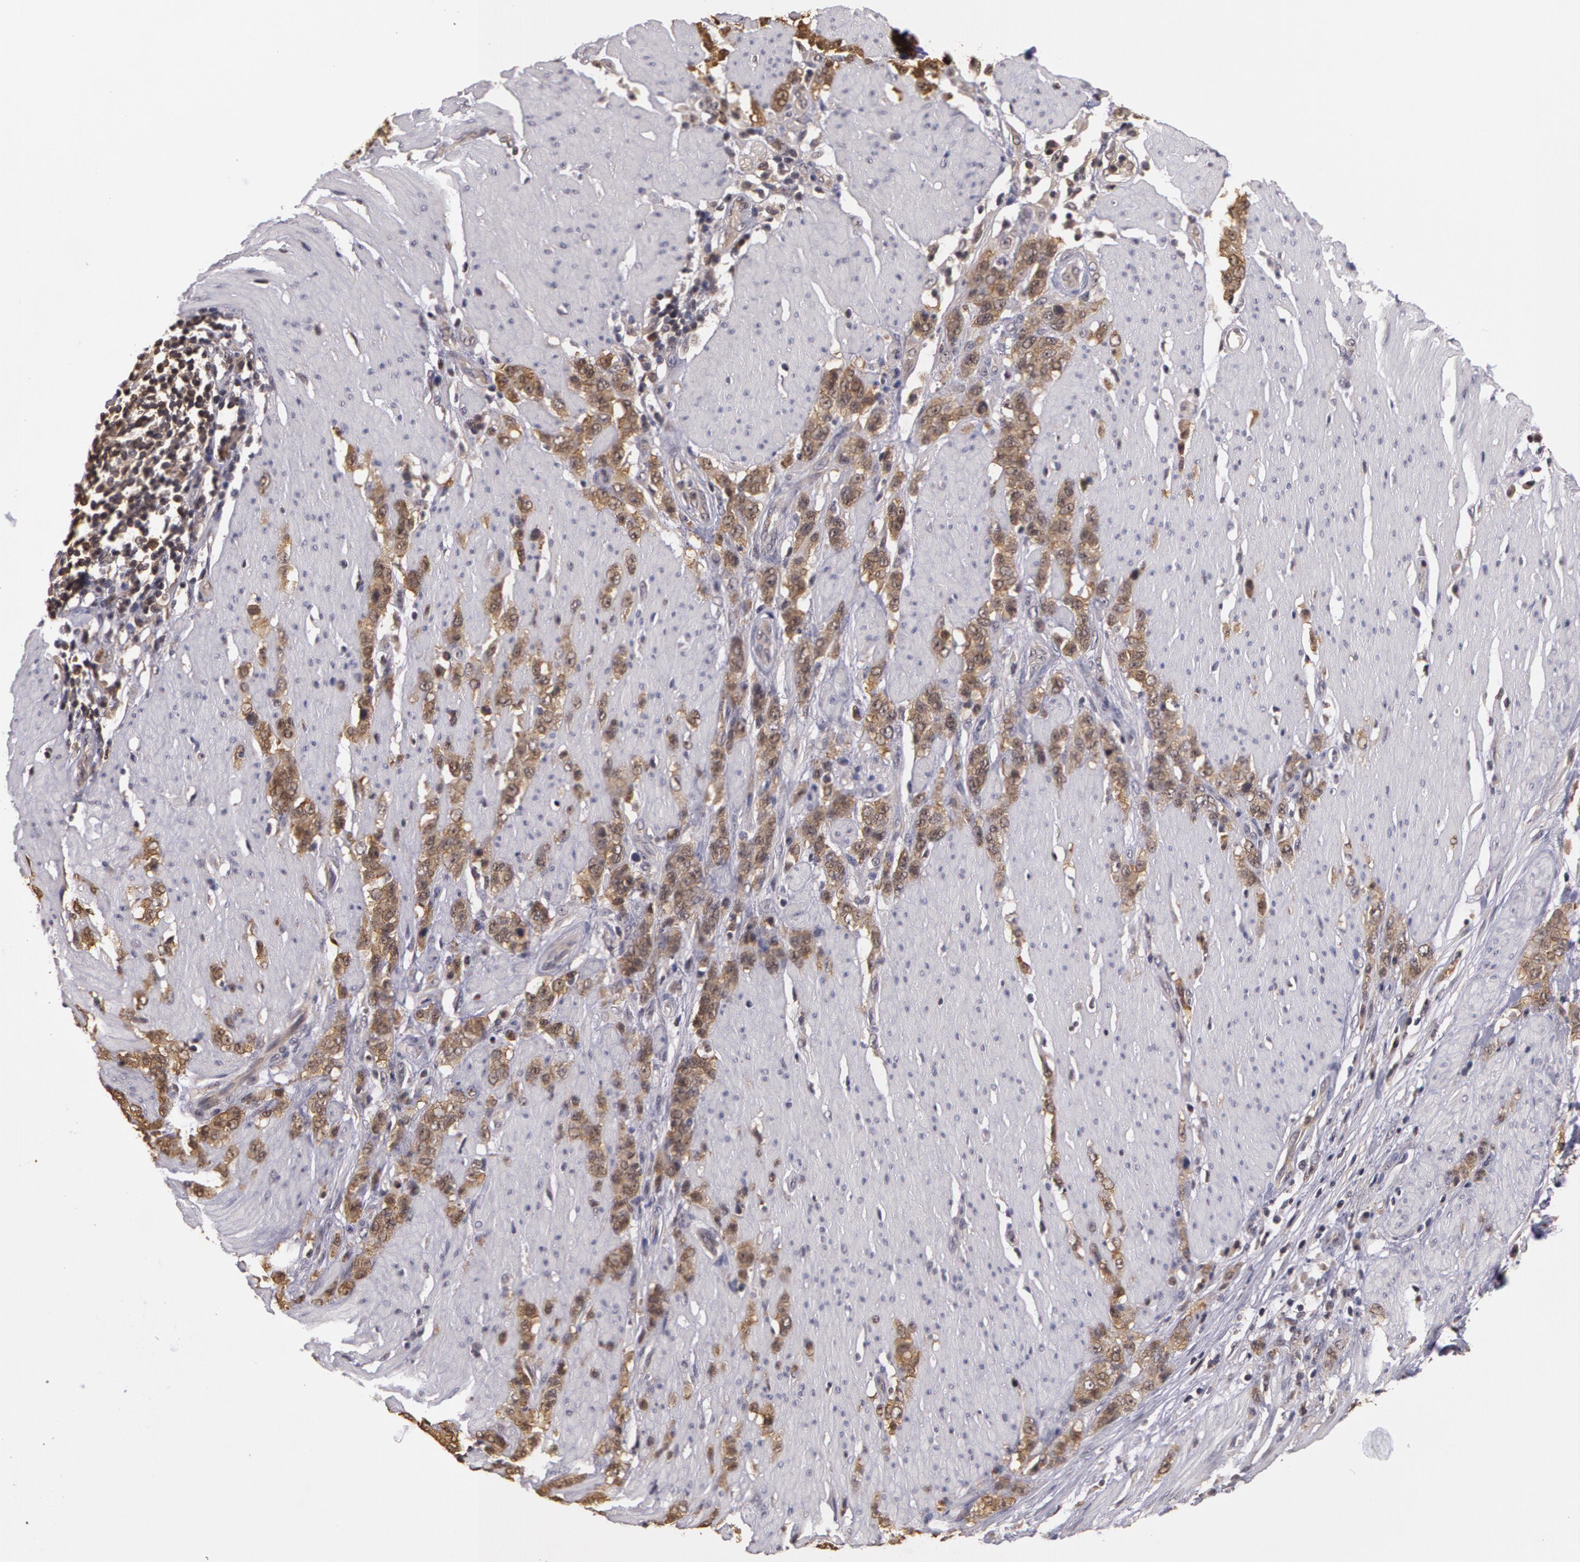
{"staining": {"intensity": "weak", "quantity": ">75%", "location": "cytoplasmic/membranous"}, "tissue": "stomach cancer", "cell_type": "Tumor cells", "image_type": "cancer", "snomed": [{"axis": "morphology", "description": "Adenocarcinoma, NOS"}, {"axis": "topography", "description": "Stomach, lower"}], "caption": "The immunohistochemical stain labels weak cytoplasmic/membranous positivity in tumor cells of stomach cancer (adenocarcinoma) tissue.", "gene": "AHSA1", "patient": {"sex": "male", "age": 88}}